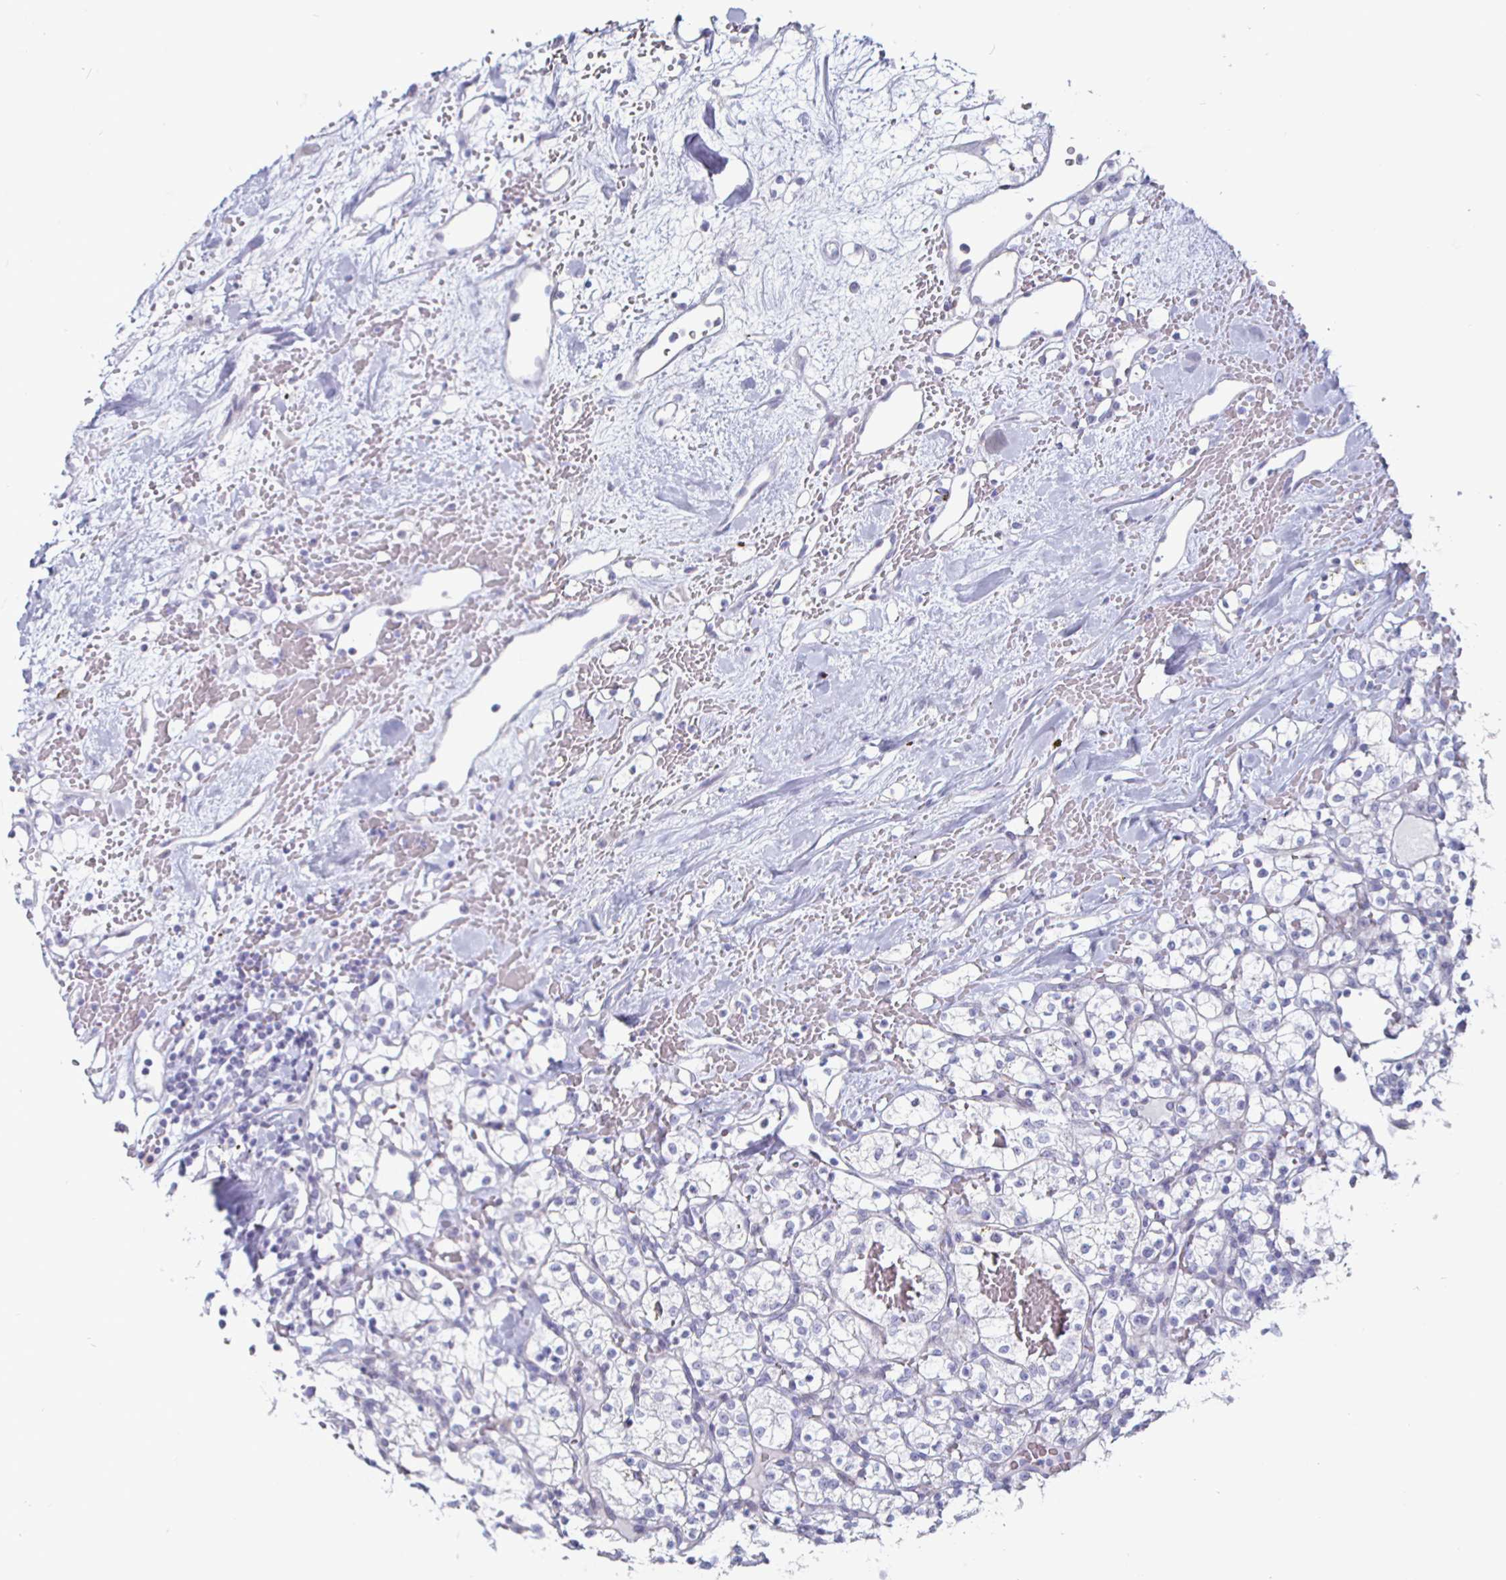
{"staining": {"intensity": "negative", "quantity": "none", "location": "none"}, "tissue": "renal cancer", "cell_type": "Tumor cells", "image_type": "cancer", "snomed": [{"axis": "morphology", "description": "Adenocarcinoma, NOS"}, {"axis": "topography", "description": "Kidney"}], "caption": "There is no significant staining in tumor cells of renal cancer (adenocarcinoma).", "gene": "DMRTB1", "patient": {"sex": "female", "age": 60}}